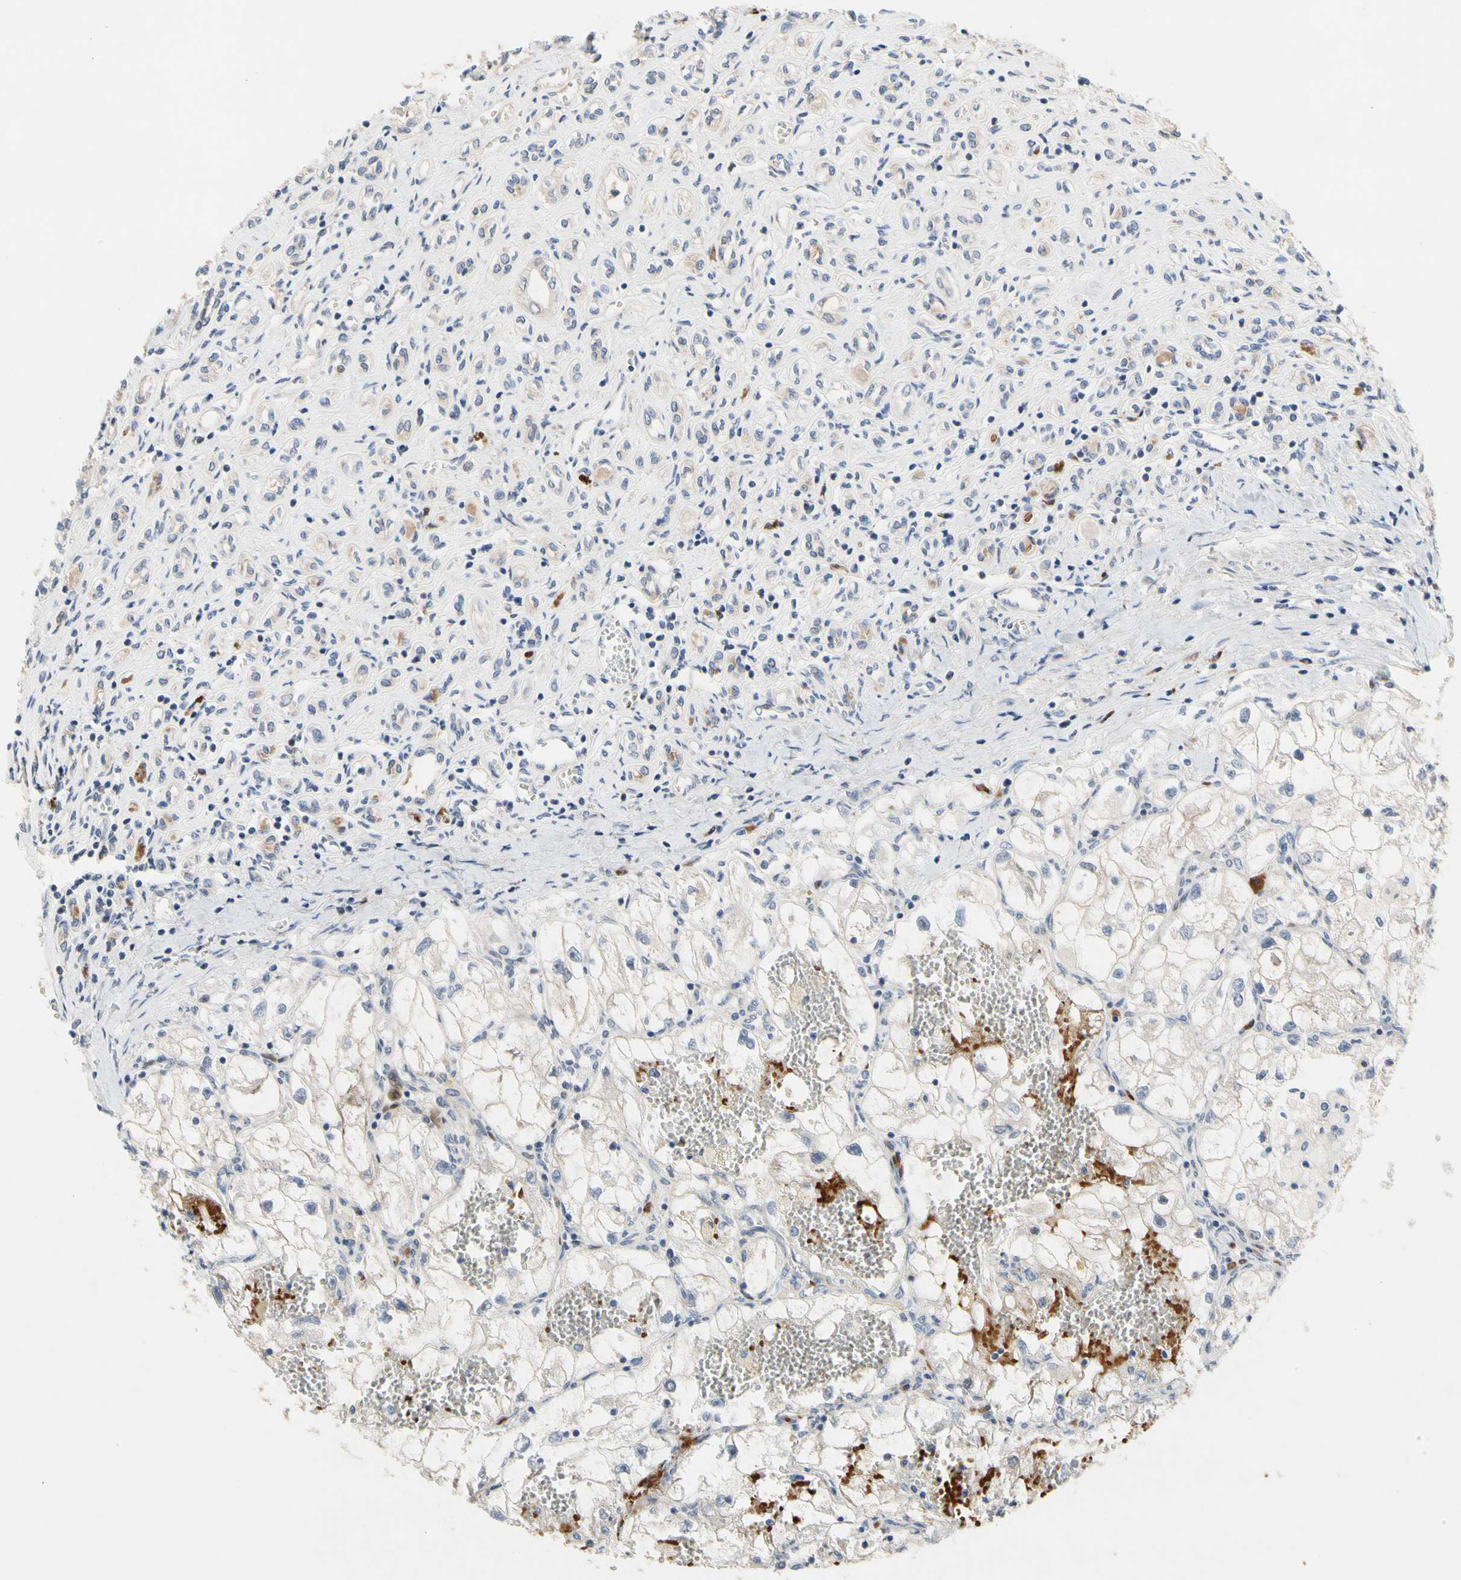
{"staining": {"intensity": "negative", "quantity": "none", "location": "none"}, "tissue": "renal cancer", "cell_type": "Tumor cells", "image_type": "cancer", "snomed": [{"axis": "morphology", "description": "Adenocarcinoma, NOS"}, {"axis": "topography", "description": "Kidney"}], "caption": "Immunohistochemical staining of human renal adenocarcinoma demonstrates no significant staining in tumor cells. (DAB (3,3'-diaminobenzidine) immunohistochemistry (IHC), high magnification).", "gene": "HMGCR", "patient": {"sex": "female", "age": 70}}